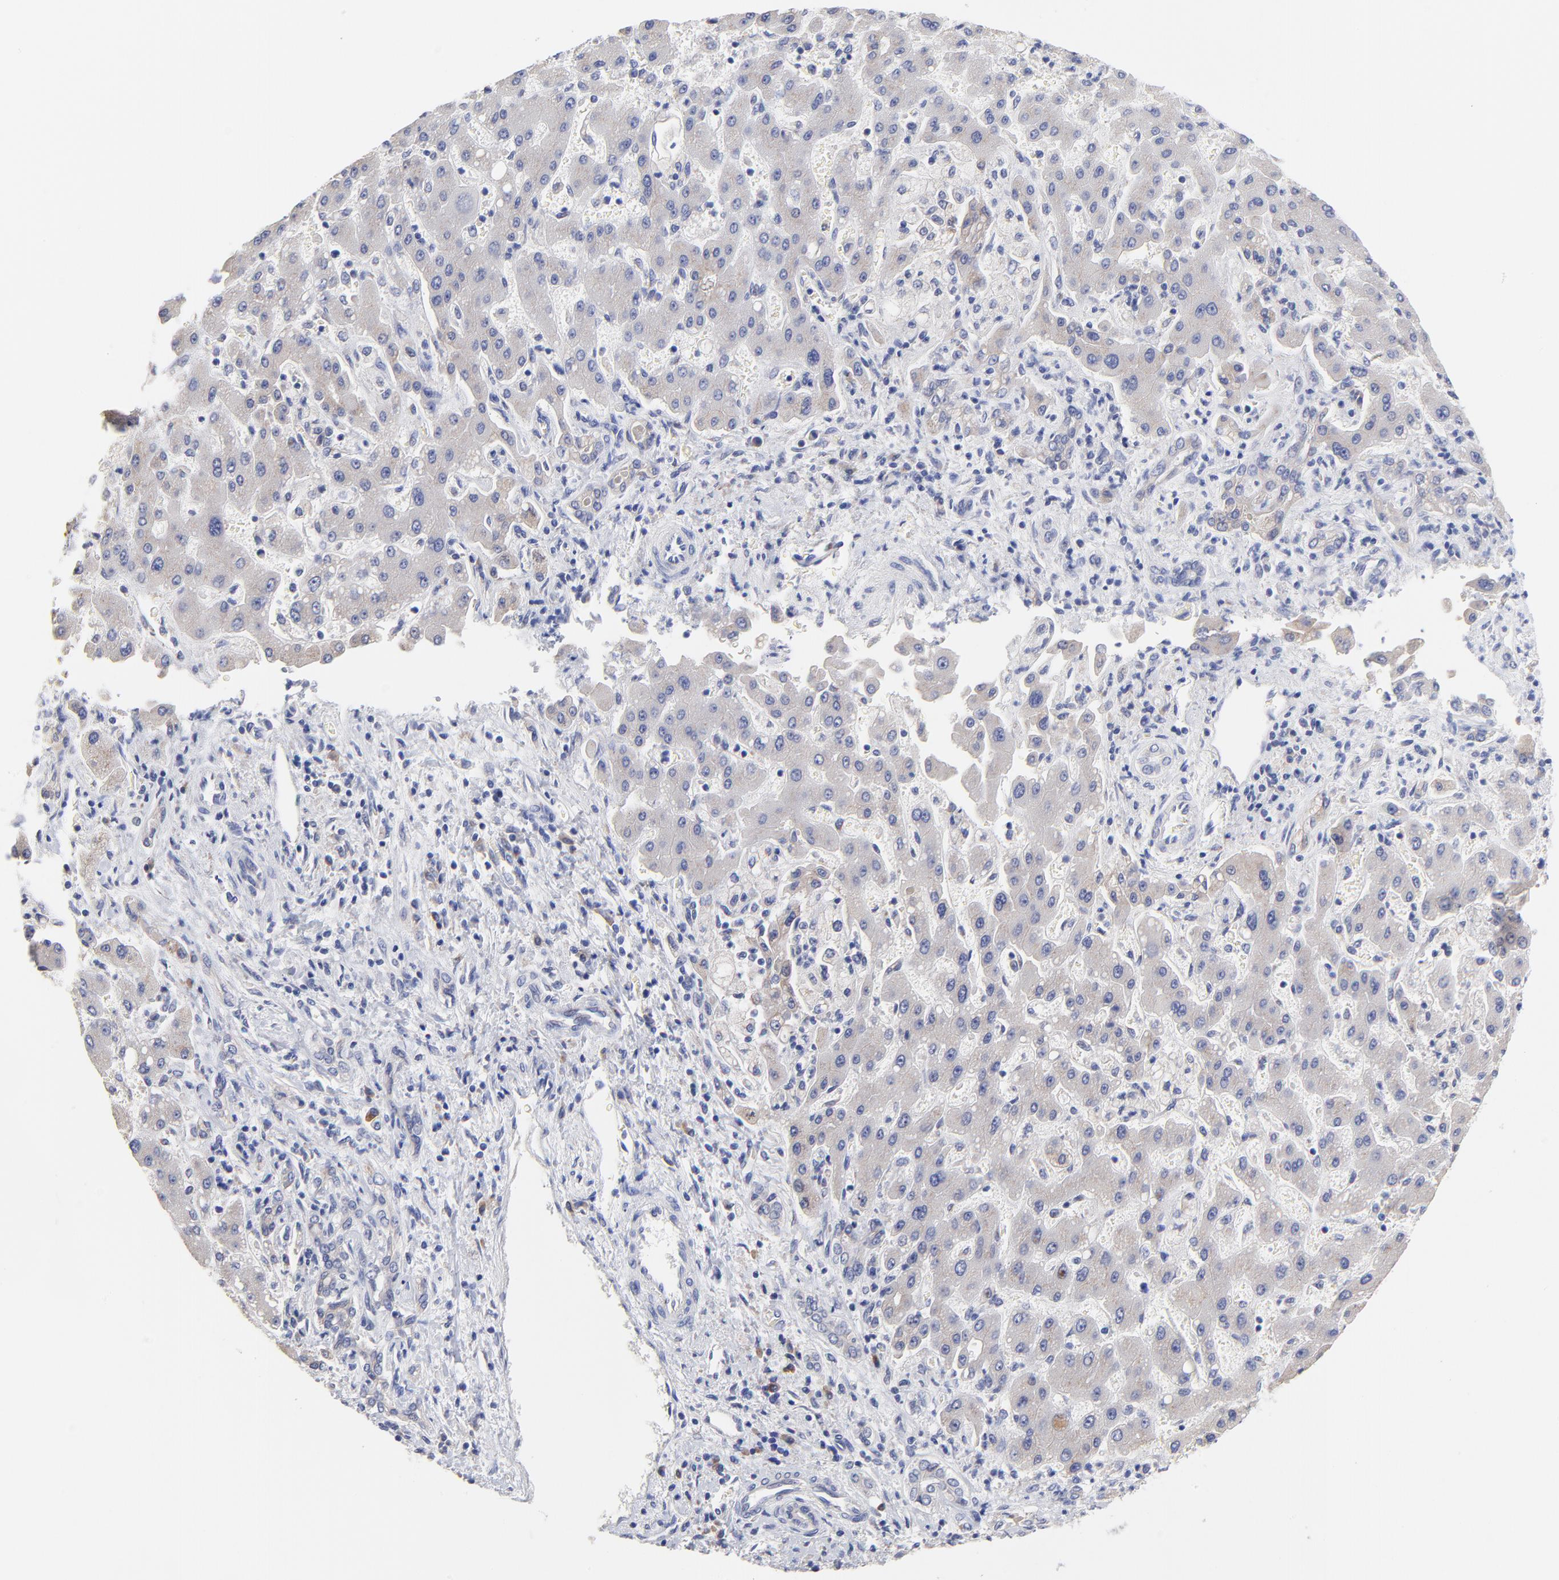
{"staining": {"intensity": "weak", "quantity": "25%-75%", "location": "cytoplasmic/membranous"}, "tissue": "liver cancer", "cell_type": "Tumor cells", "image_type": "cancer", "snomed": [{"axis": "morphology", "description": "Cholangiocarcinoma"}, {"axis": "topography", "description": "Liver"}], "caption": "Immunohistochemical staining of human liver cholangiocarcinoma shows low levels of weak cytoplasmic/membranous protein positivity in about 25%-75% of tumor cells.", "gene": "LAX1", "patient": {"sex": "male", "age": 50}}